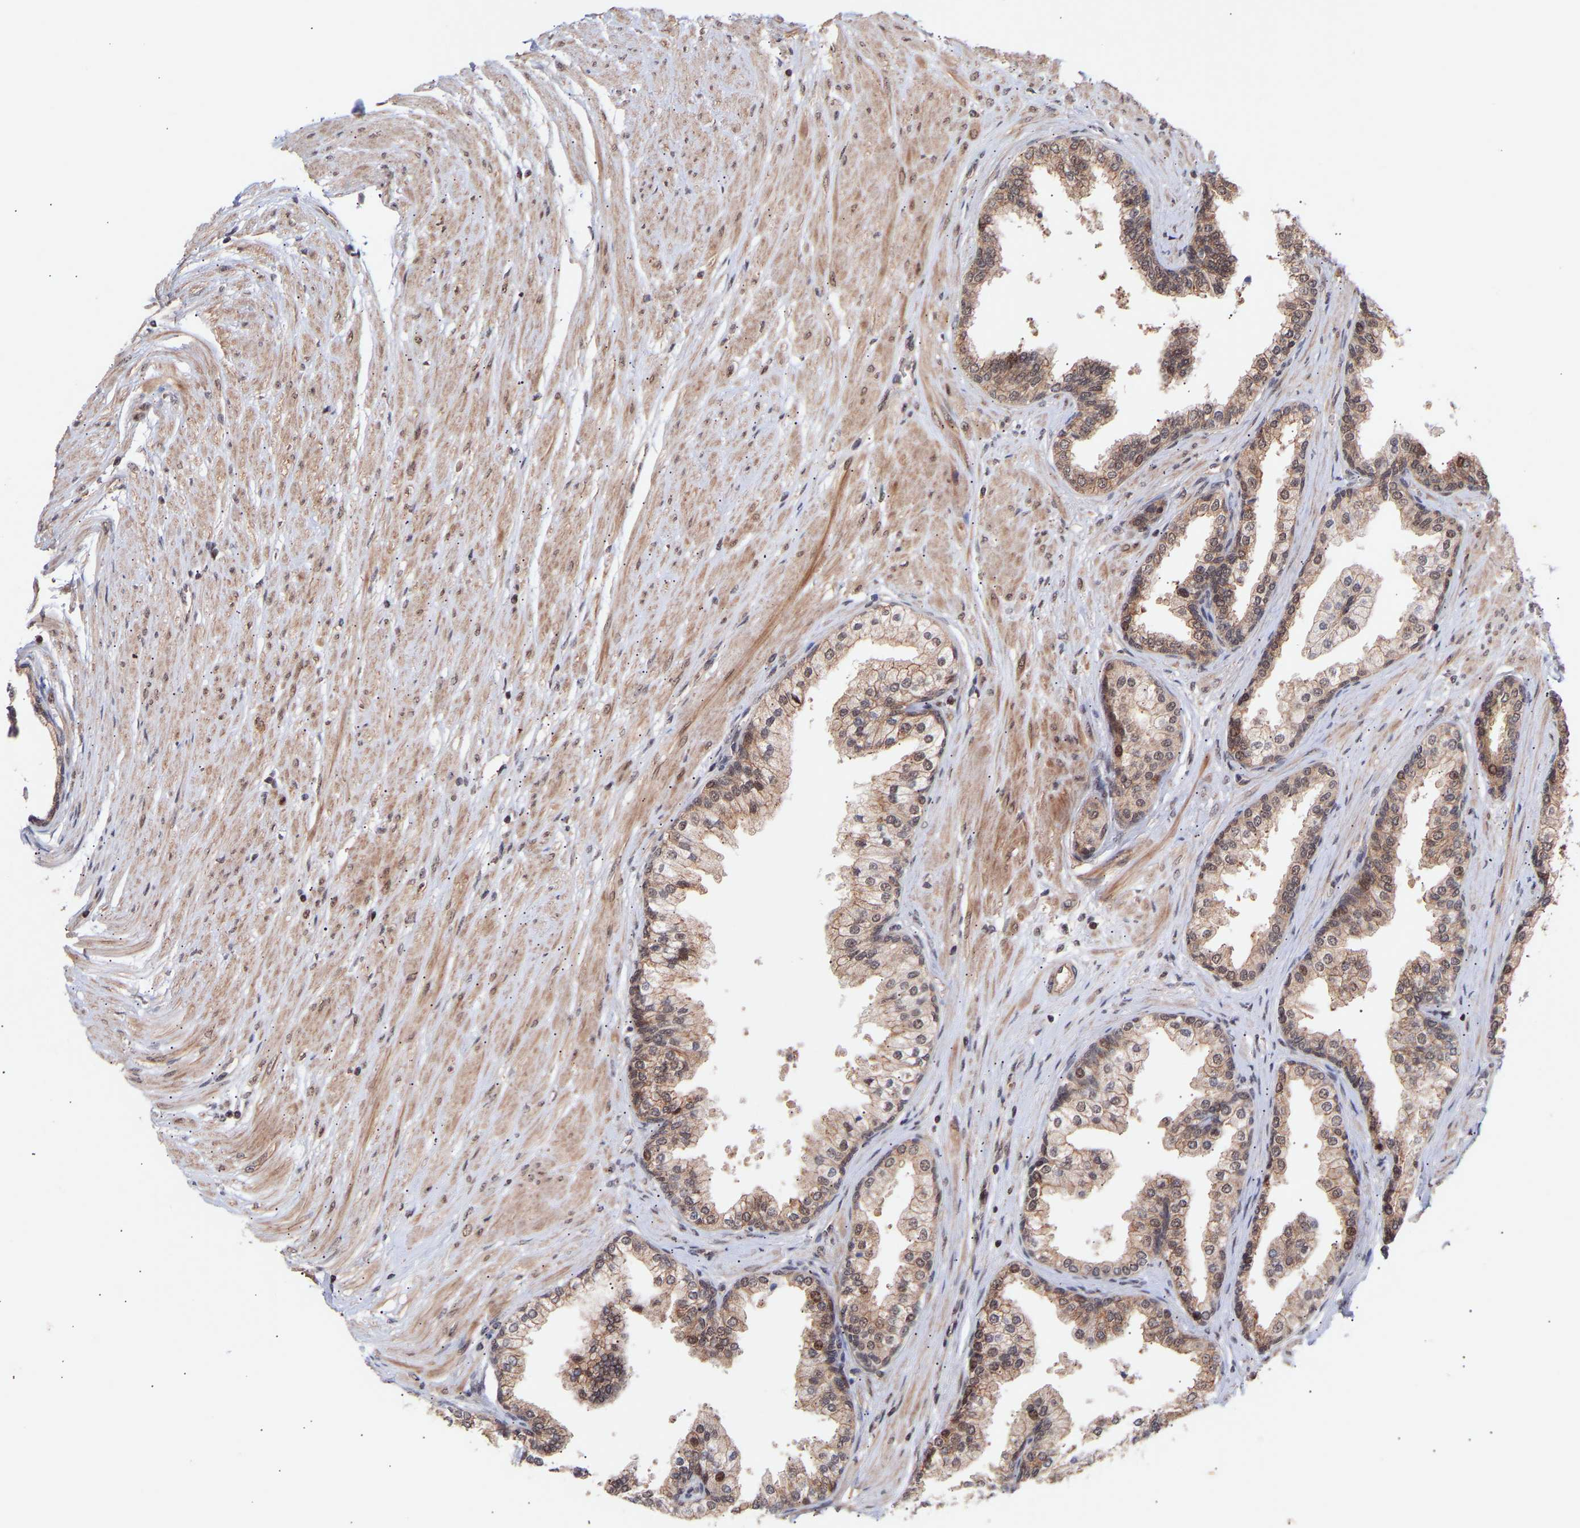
{"staining": {"intensity": "weak", "quantity": "25%-75%", "location": "cytoplasmic/membranous,nuclear"}, "tissue": "prostate cancer", "cell_type": "Tumor cells", "image_type": "cancer", "snomed": [{"axis": "morphology", "description": "Adenocarcinoma, Low grade"}, {"axis": "topography", "description": "Prostate"}], "caption": "Weak cytoplasmic/membranous and nuclear staining for a protein is identified in approximately 25%-75% of tumor cells of prostate cancer using immunohistochemistry.", "gene": "PDLIM5", "patient": {"sex": "male", "age": 52}}